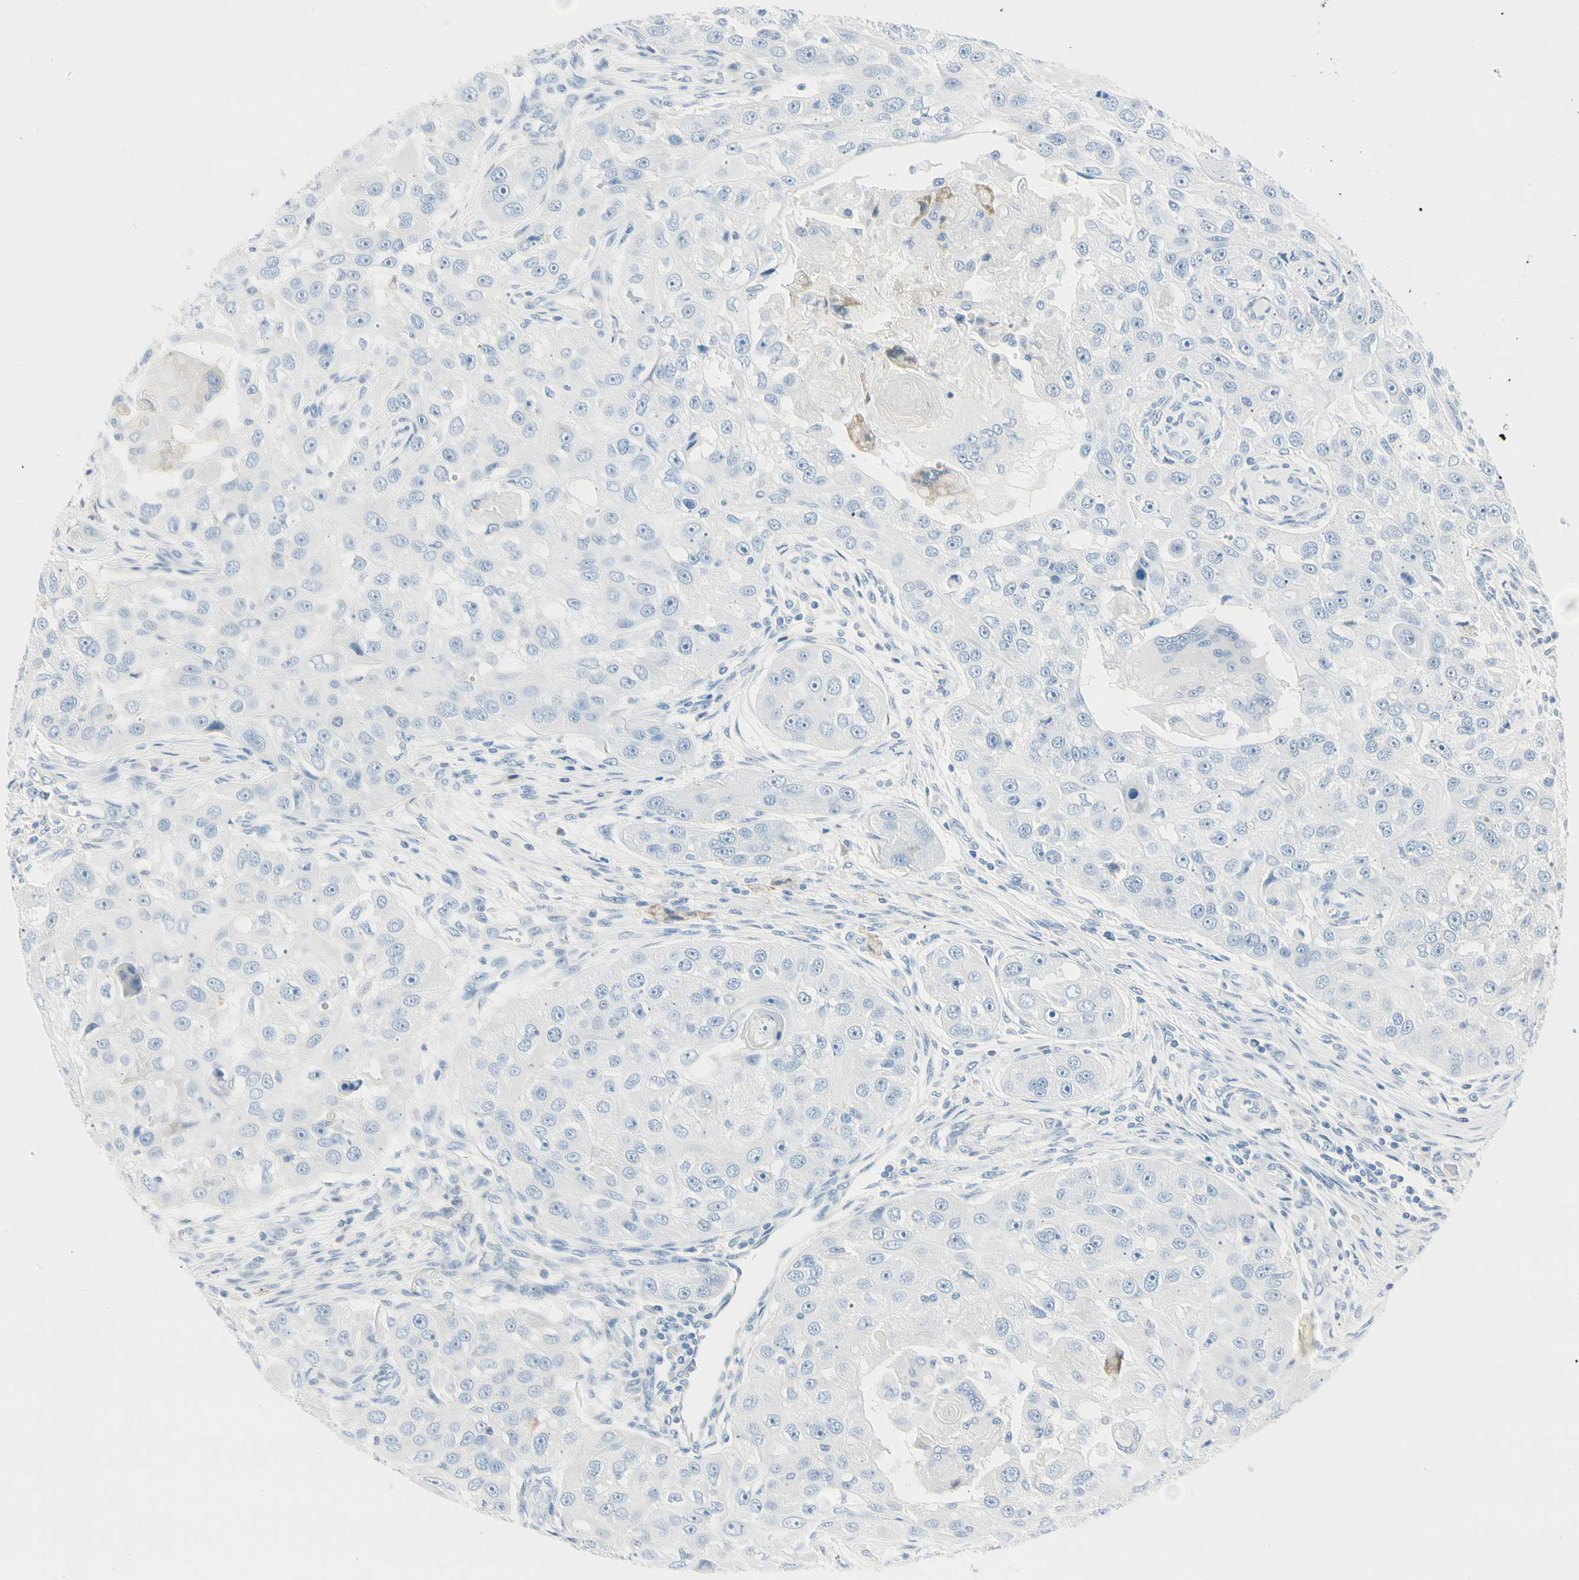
{"staining": {"intensity": "negative", "quantity": "none", "location": "none"}, "tissue": "head and neck cancer", "cell_type": "Tumor cells", "image_type": "cancer", "snomed": [{"axis": "morphology", "description": "Normal tissue, NOS"}, {"axis": "morphology", "description": "Squamous cell carcinoma, NOS"}, {"axis": "topography", "description": "Skeletal muscle"}, {"axis": "topography", "description": "Head-Neck"}], "caption": "The micrograph reveals no significant staining in tumor cells of head and neck squamous cell carcinoma.", "gene": "TNFSF11", "patient": {"sex": "male", "age": 51}}